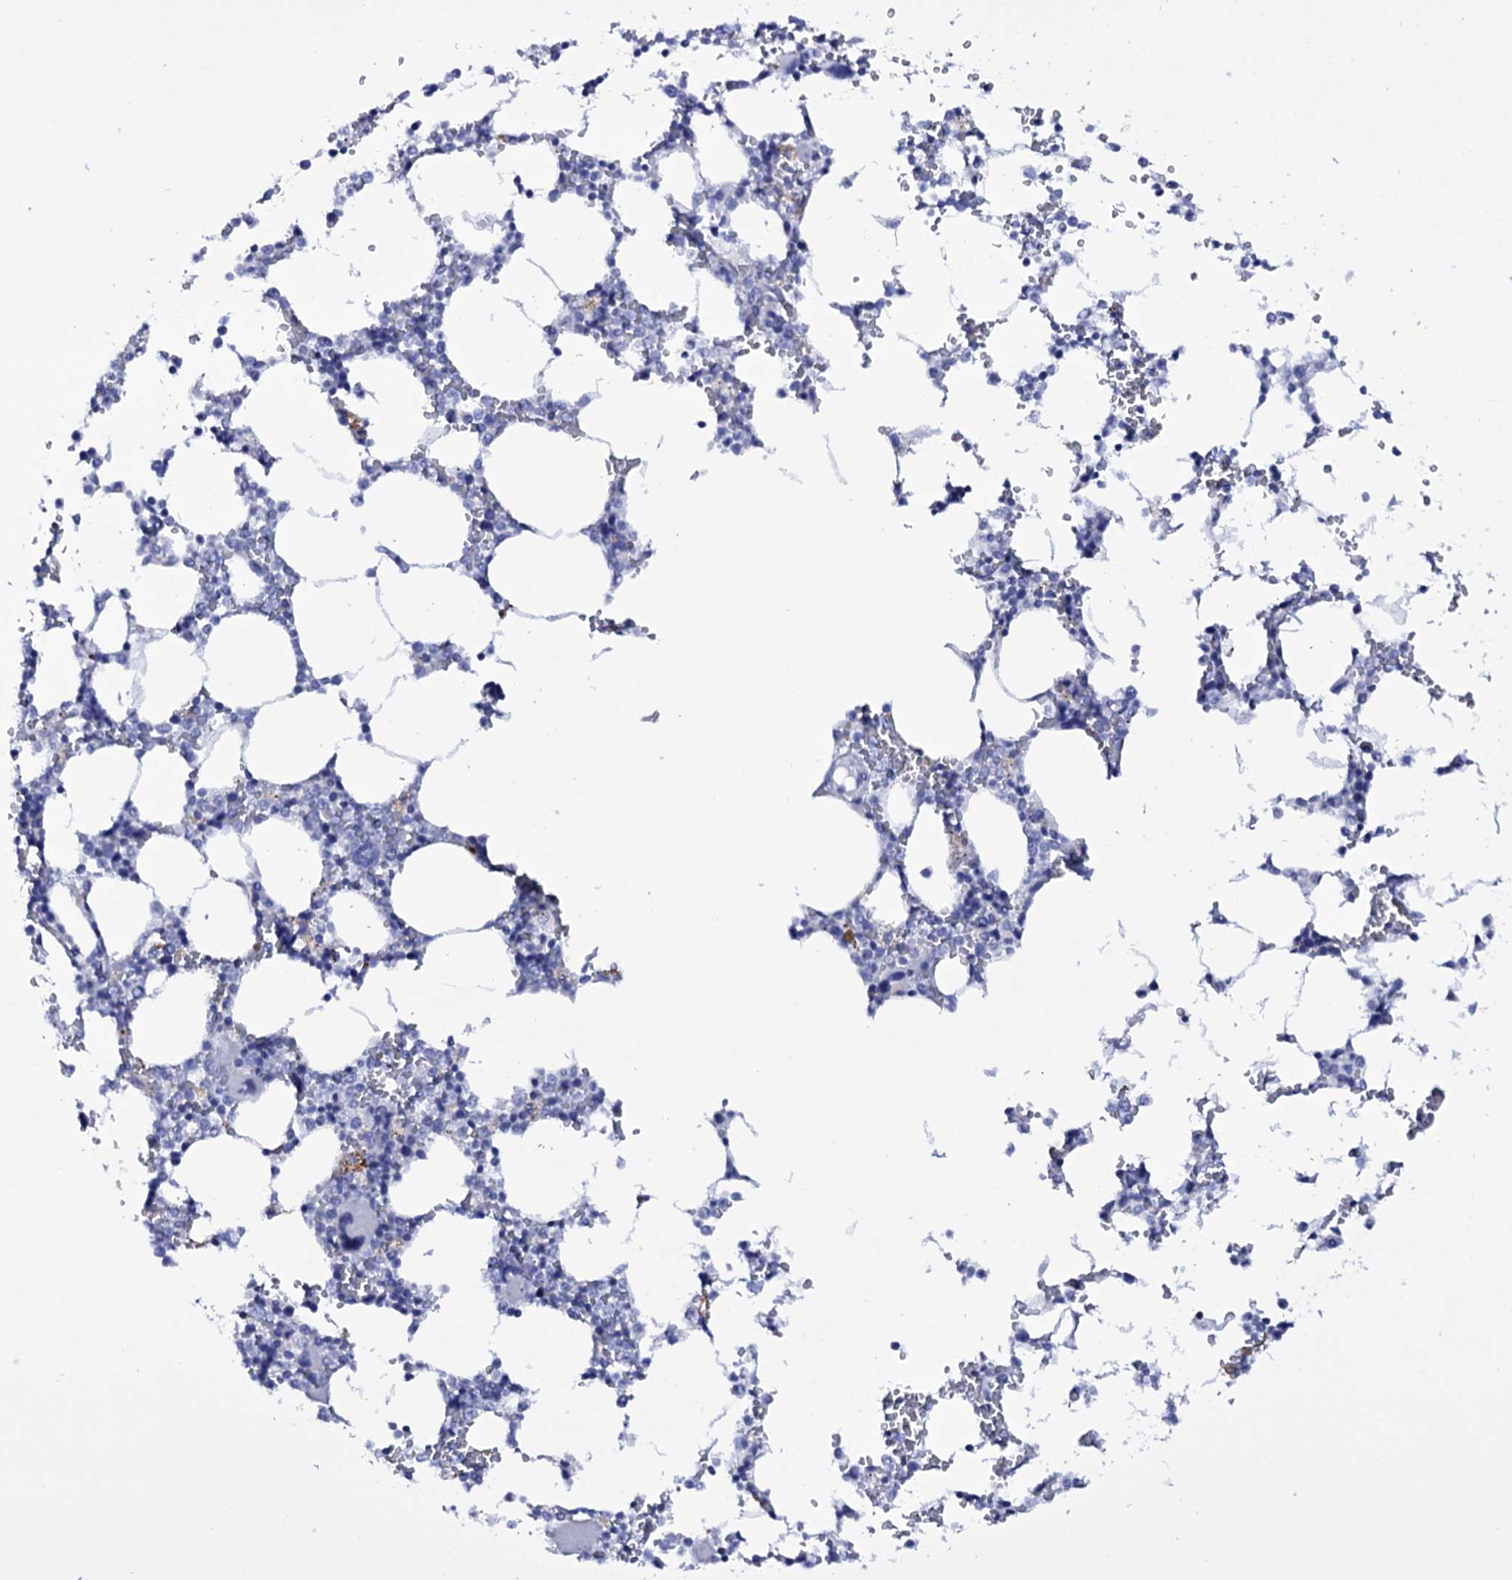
{"staining": {"intensity": "negative", "quantity": "none", "location": "none"}, "tissue": "bone marrow", "cell_type": "Hematopoietic cells", "image_type": "normal", "snomed": [{"axis": "morphology", "description": "Normal tissue, NOS"}, {"axis": "topography", "description": "Bone marrow"}], "caption": "This is an immunohistochemistry (IHC) micrograph of benign bone marrow. There is no expression in hematopoietic cells.", "gene": "ITPRID2", "patient": {"sex": "male", "age": 64}}